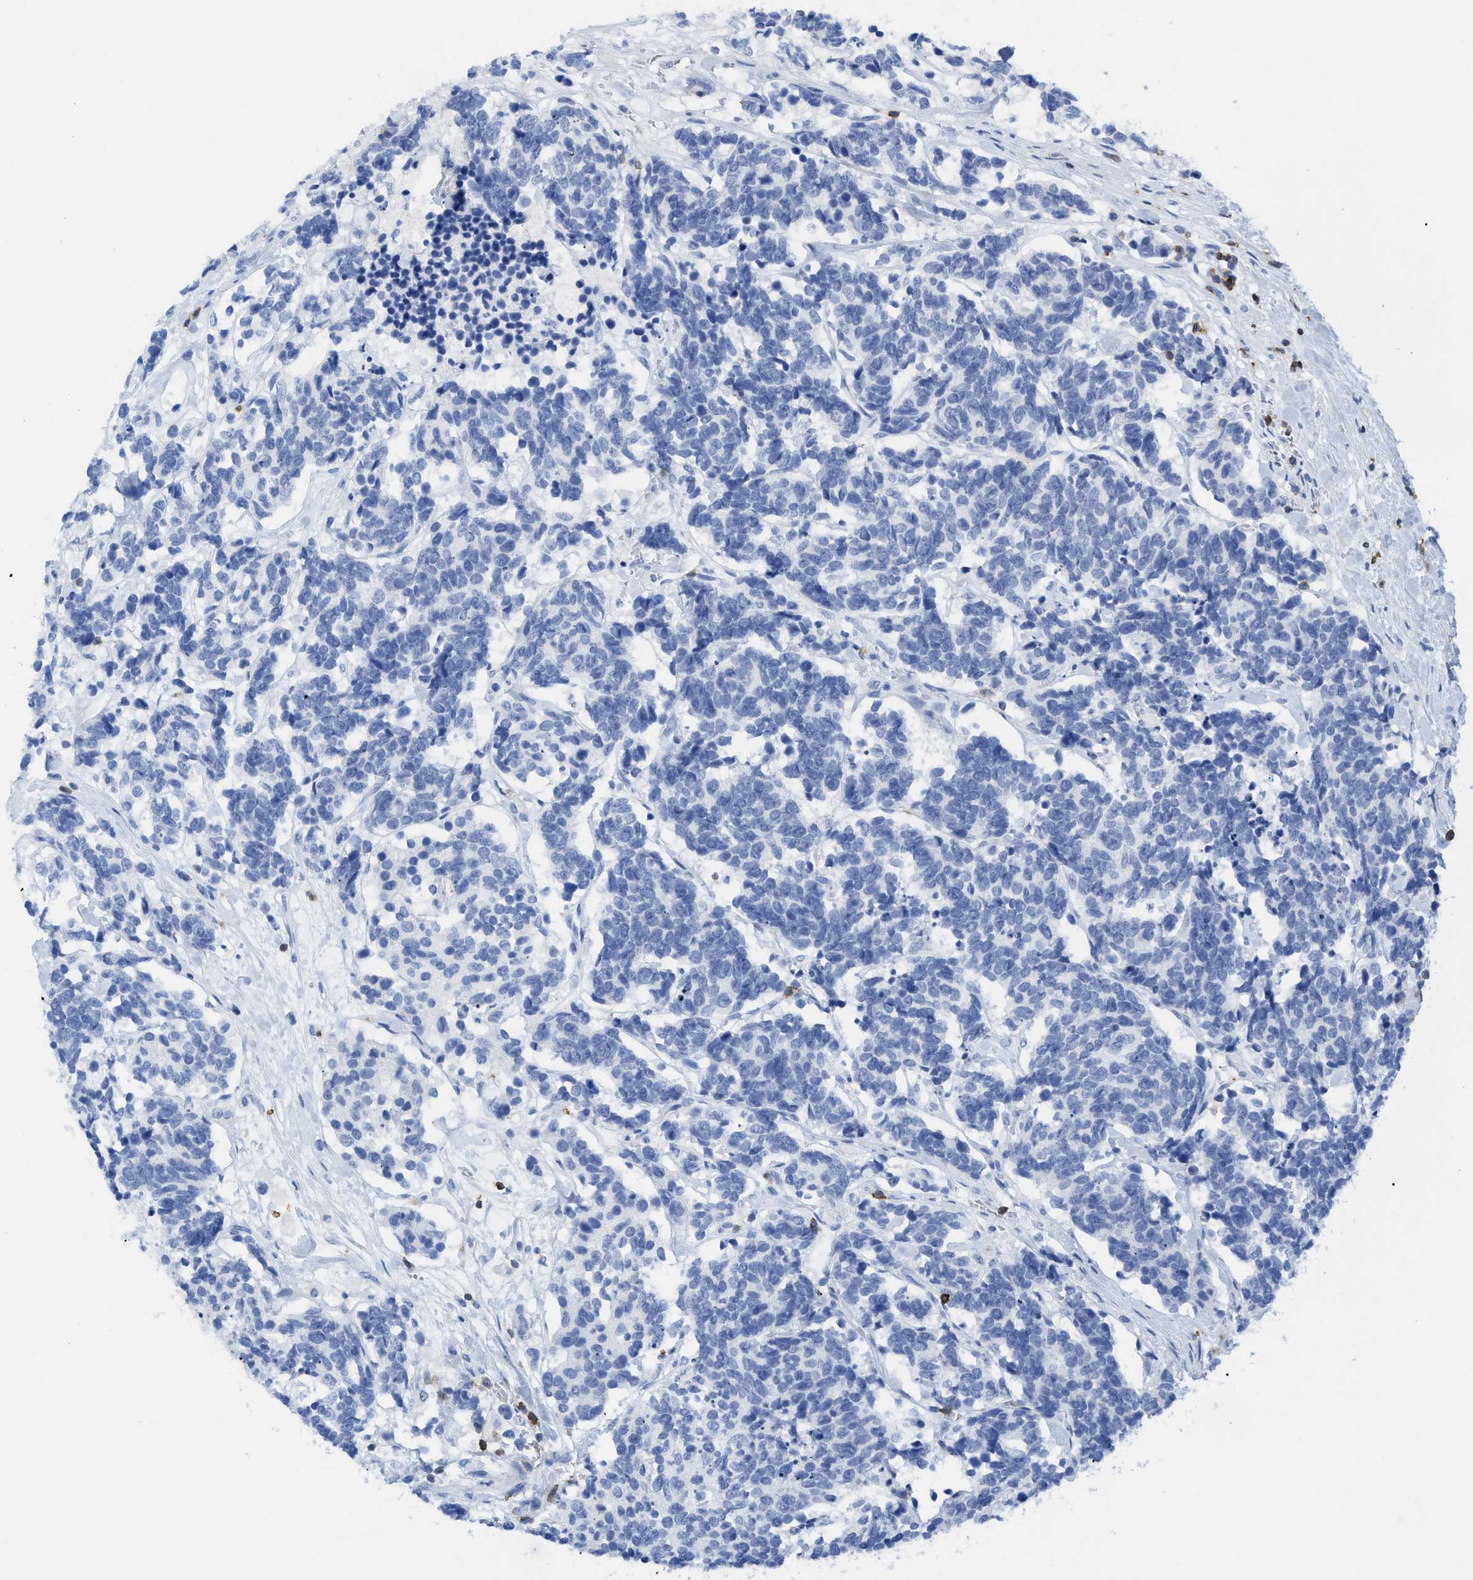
{"staining": {"intensity": "negative", "quantity": "none", "location": "none"}, "tissue": "carcinoid", "cell_type": "Tumor cells", "image_type": "cancer", "snomed": [{"axis": "morphology", "description": "Carcinoma, NOS"}, {"axis": "morphology", "description": "Carcinoid, malignant, NOS"}, {"axis": "topography", "description": "Urinary bladder"}], "caption": "A micrograph of carcinoma stained for a protein displays no brown staining in tumor cells.", "gene": "CD5", "patient": {"sex": "male", "age": 57}}